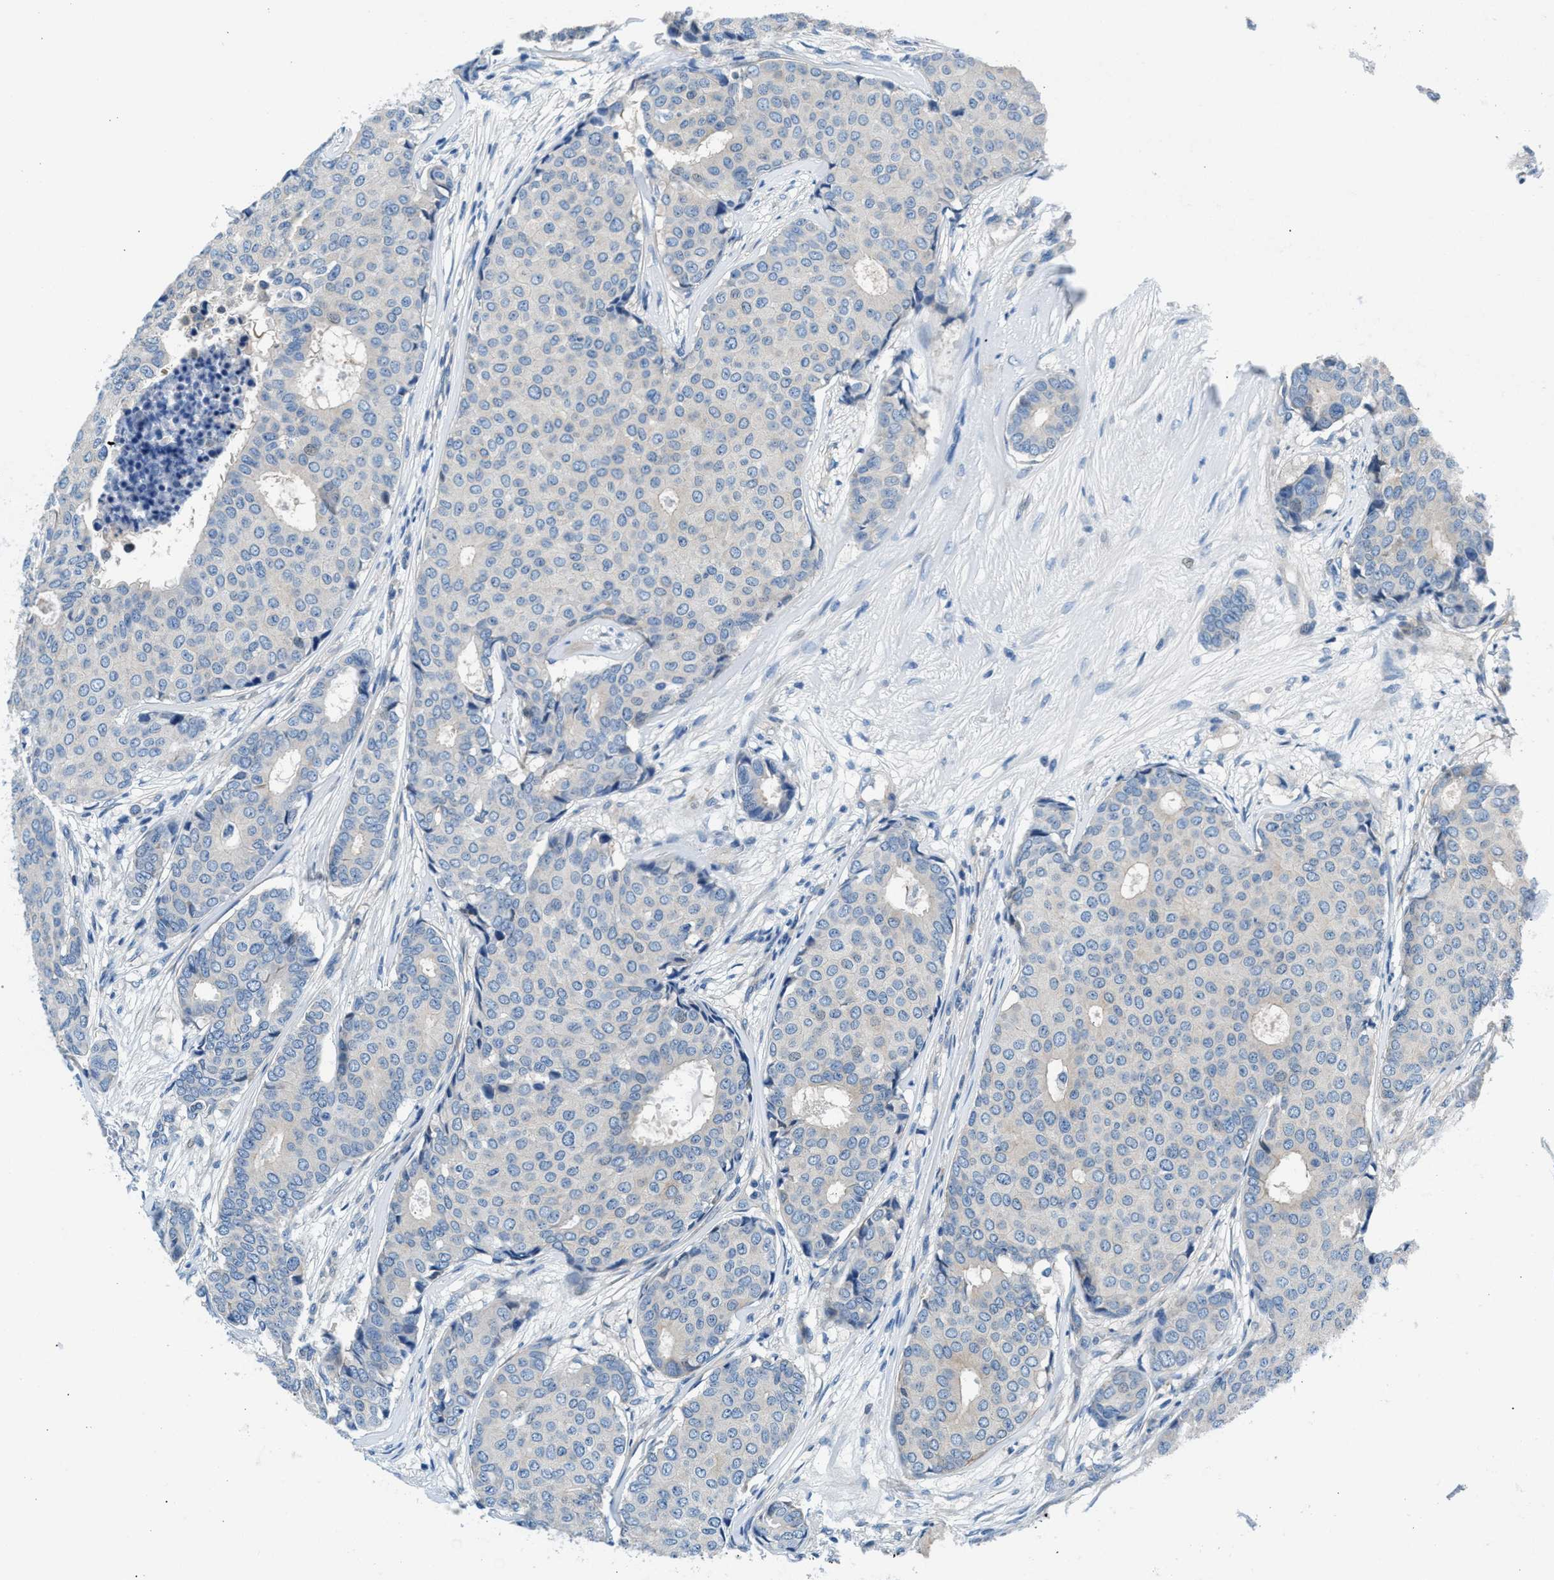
{"staining": {"intensity": "negative", "quantity": "none", "location": "none"}, "tissue": "breast cancer", "cell_type": "Tumor cells", "image_type": "cancer", "snomed": [{"axis": "morphology", "description": "Duct carcinoma"}, {"axis": "topography", "description": "Breast"}], "caption": "An image of human breast cancer (intraductal carcinoma) is negative for staining in tumor cells. The staining was performed using DAB to visualize the protein expression in brown, while the nuclei were stained in blue with hematoxylin (Magnification: 20x).", "gene": "CDRT4", "patient": {"sex": "female", "age": 75}}